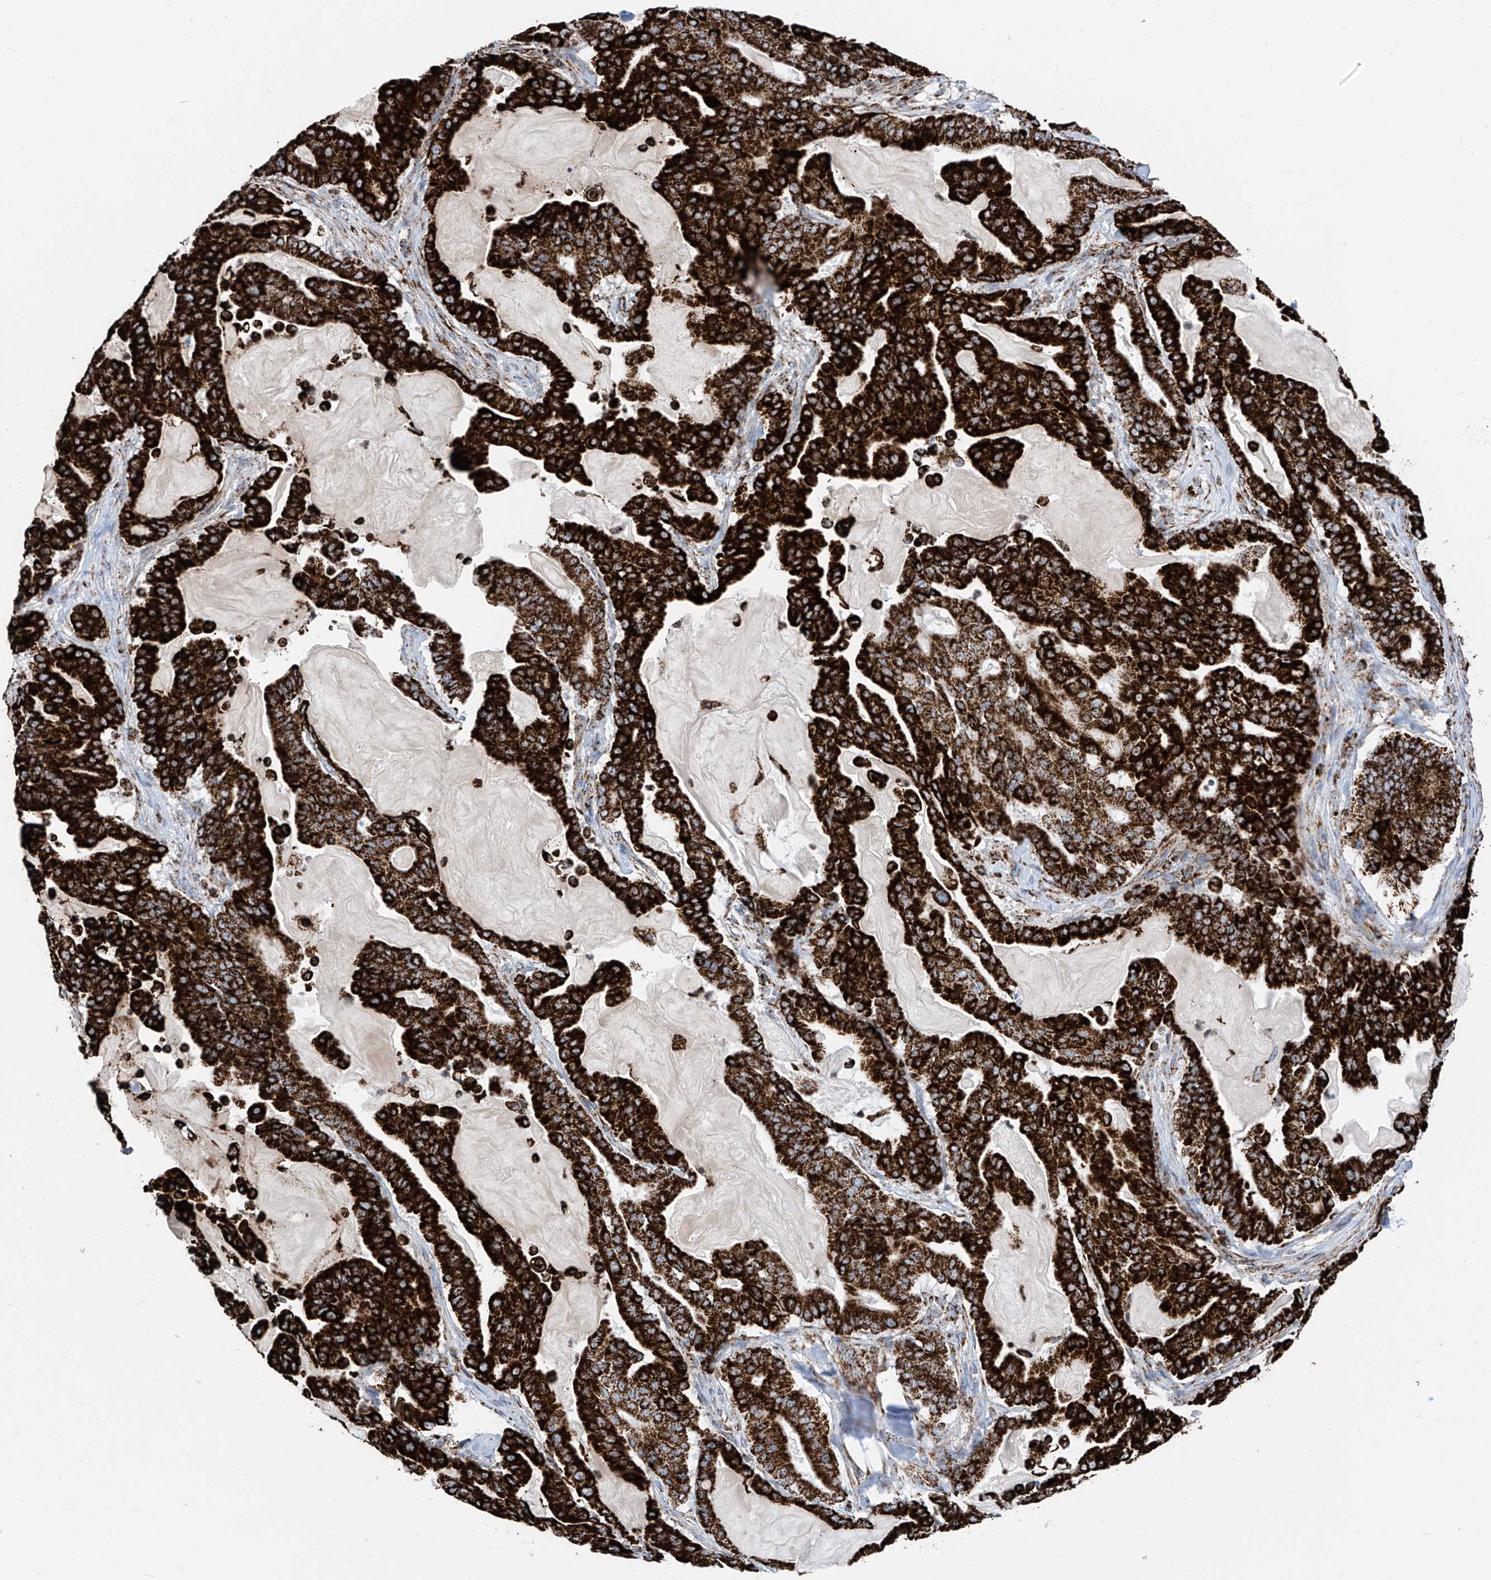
{"staining": {"intensity": "strong", "quantity": ">75%", "location": "cytoplasmic/membranous"}, "tissue": "pancreatic cancer", "cell_type": "Tumor cells", "image_type": "cancer", "snomed": [{"axis": "morphology", "description": "Adenocarcinoma, NOS"}, {"axis": "topography", "description": "Pancreas"}], "caption": "Immunohistochemical staining of pancreatic cancer (adenocarcinoma) exhibits strong cytoplasmic/membranous protein positivity in approximately >75% of tumor cells. Ihc stains the protein in brown and the nuclei are stained blue.", "gene": "COX5B", "patient": {"sex": "male", "age": 63}}